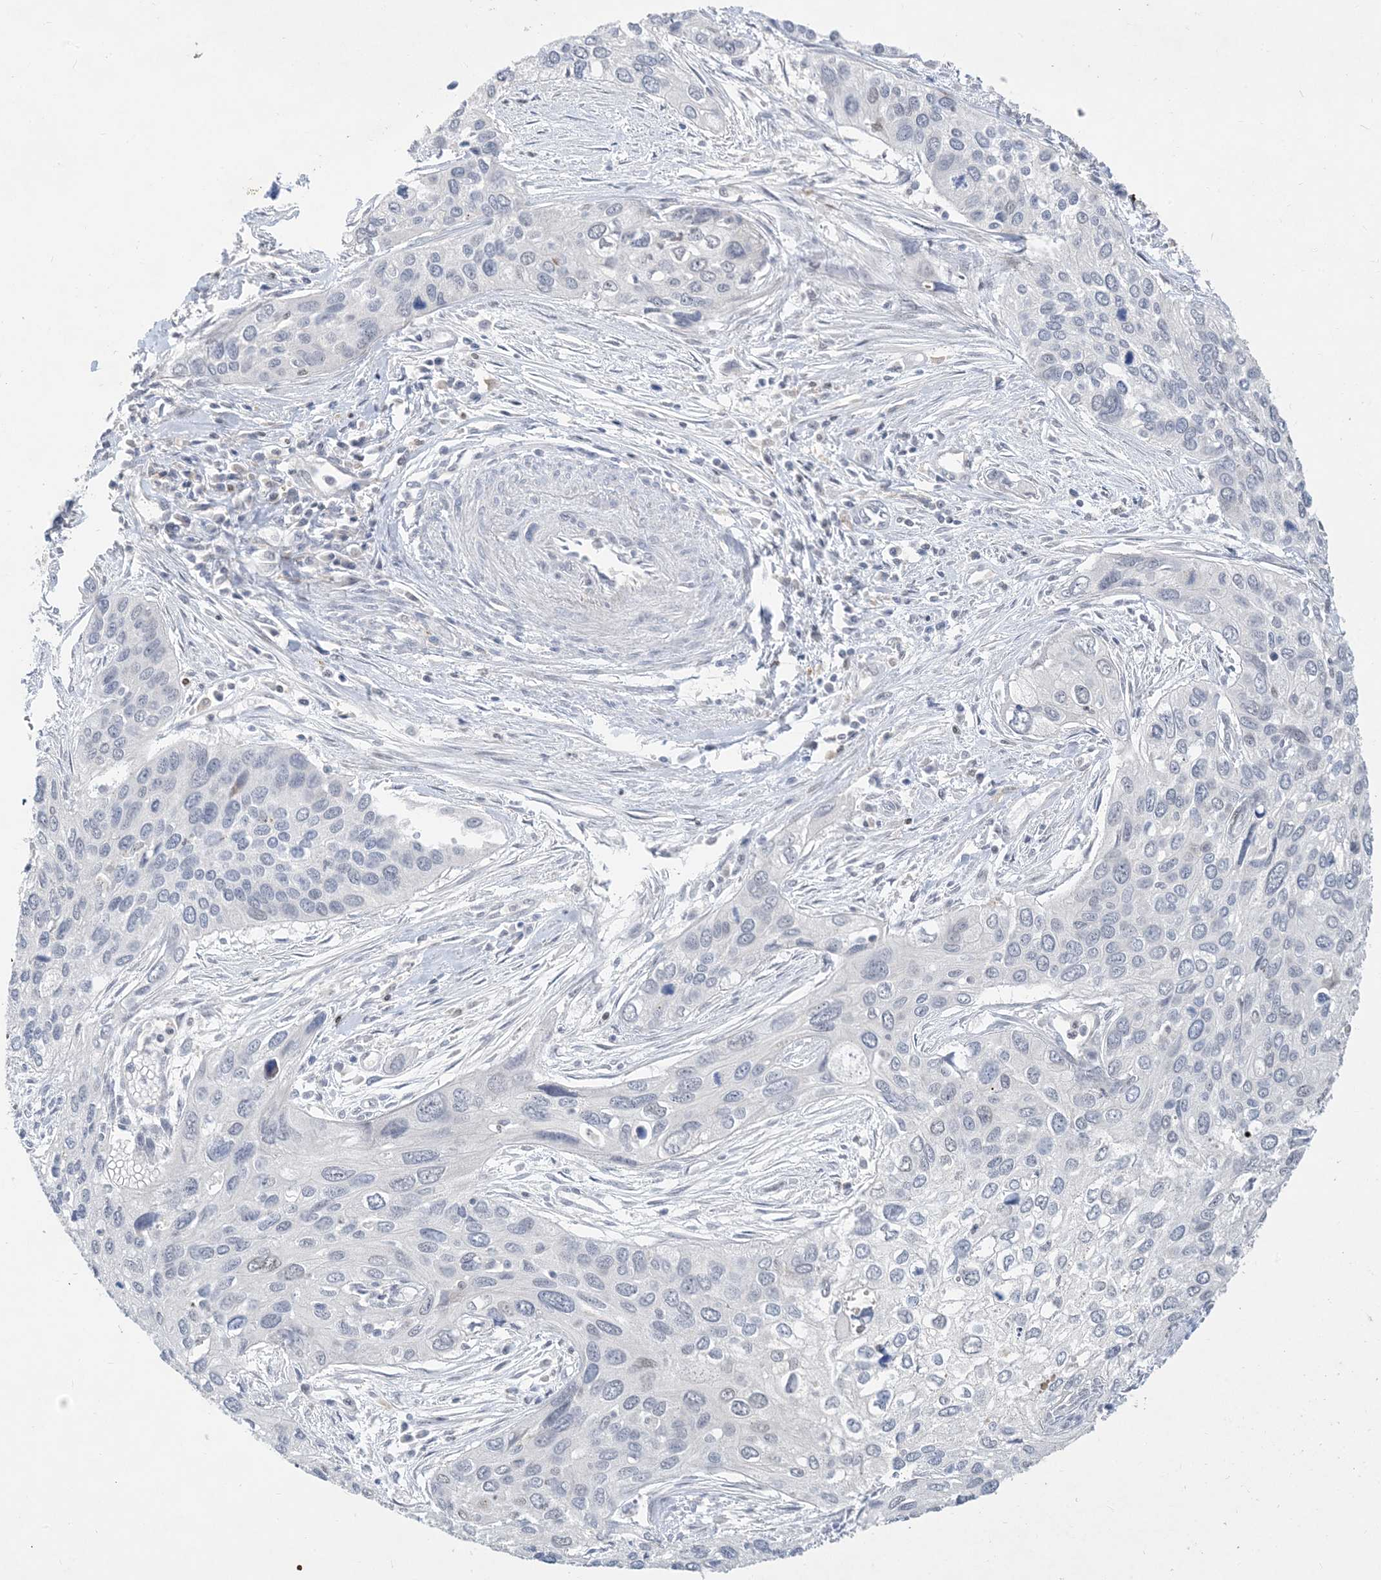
{"staining": {"intensity": "weak", "quantity": "25%-75%", "location": "nuclear"}, "tissue": "cervical cancer", "cell_type": "Tumor cells", "image_type": "cancer", "snomed": [{"axis": "morphology", "description": "Squamous cell carcinoma, NOS"}, {"axis": "topography", "description": "Cervix"}], "caption": "High-power microscopy captured an immunohistochemistry micrograph of squamous cell carcinoma (cervical), revealing weak nuclear expression in approximately 25%-75% of tumor cells.", "gene": "SLC25A53", "patient": {"sex": "female", "age": 55}}